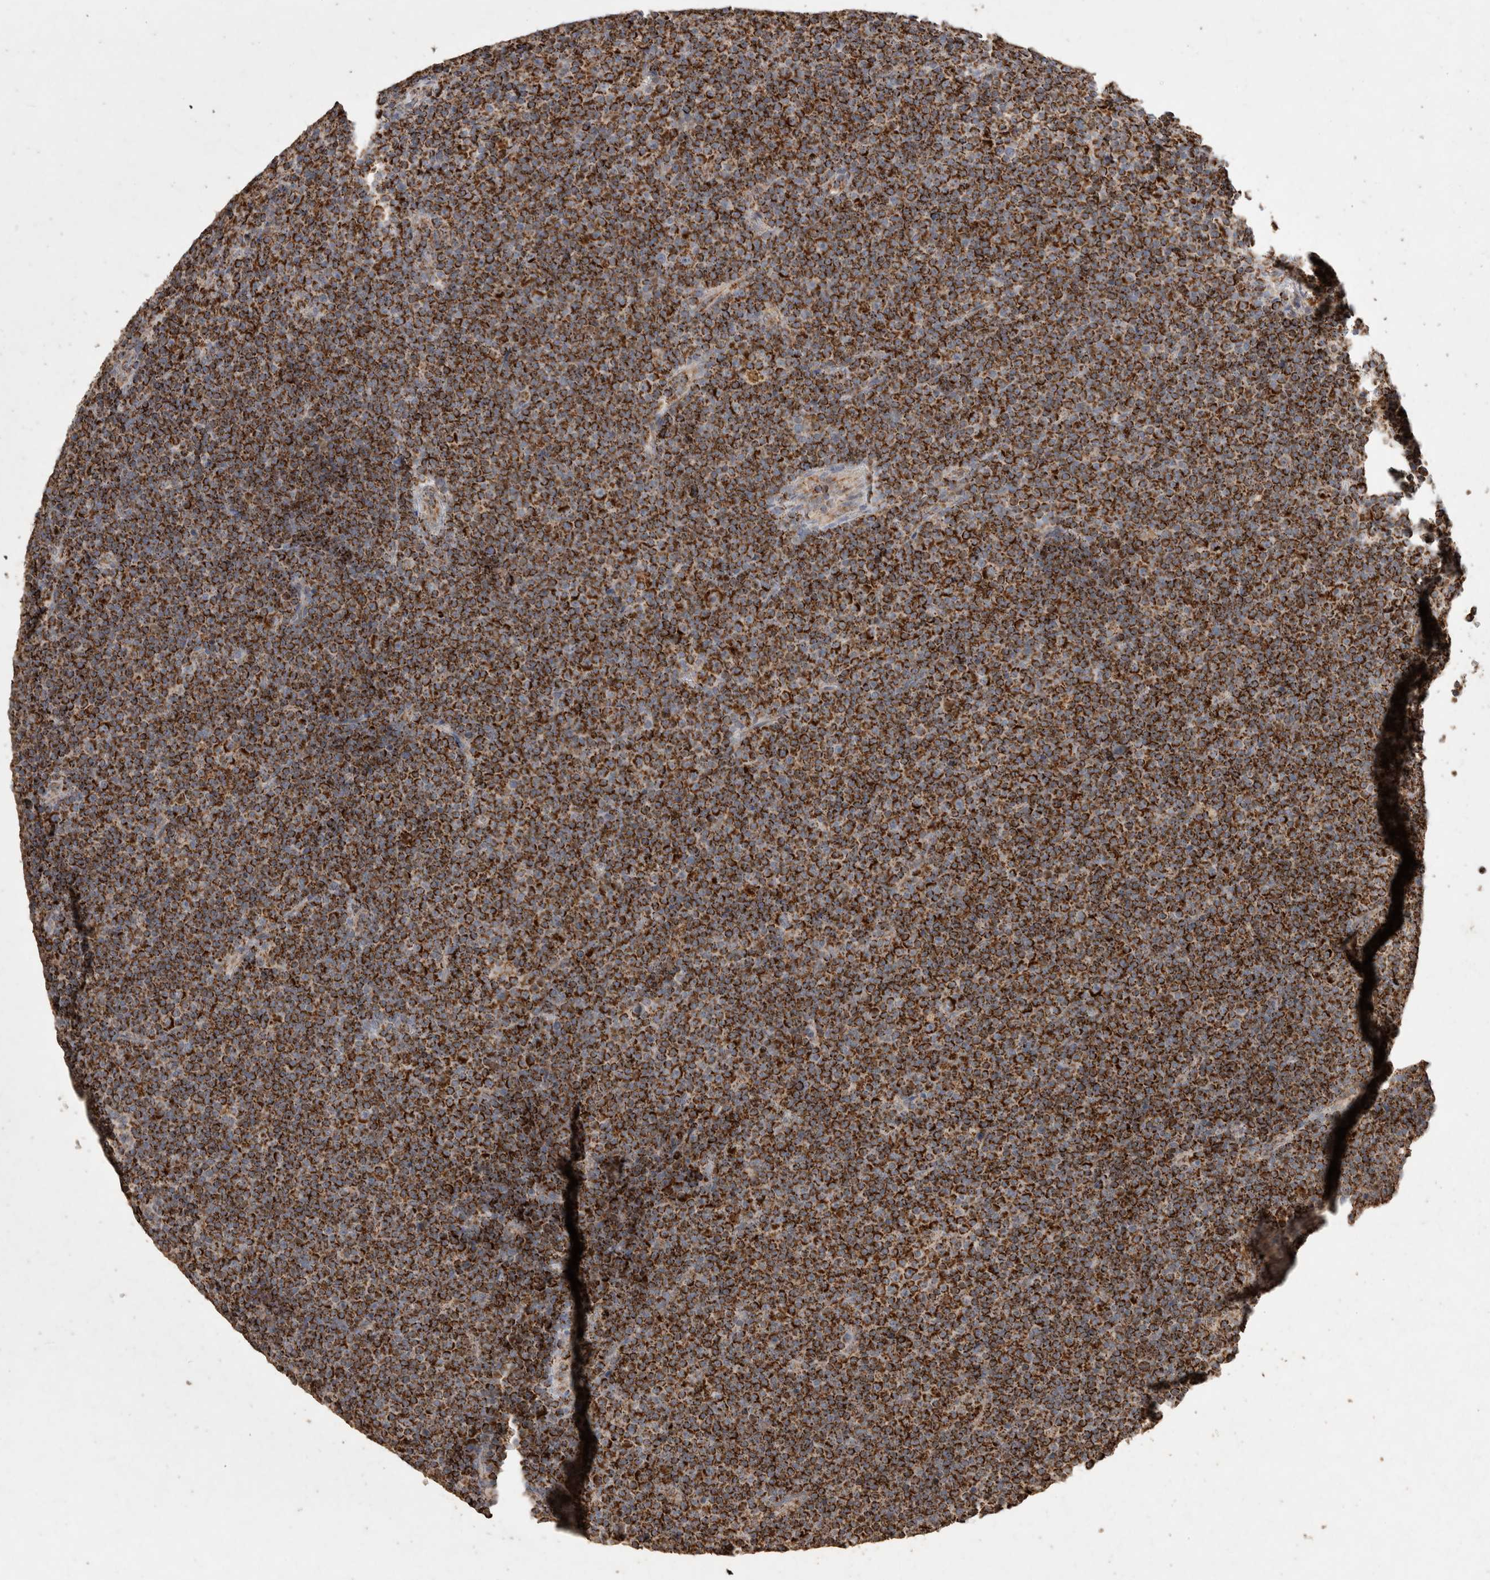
{"staining": {"intensity": "strong", "quantity": ">75%", "location": "cytoplasmic/membranous"}, "tissue": "lymphoma", "cell_type": "Tumor cells", "image_type": "cancer", "snomed": [{"axis": "morphology", "description": "Malignant lymphoma, non-Hodgkin's type, Low grade"}, {"axis": "topography", "description": "Lymph node"}], "caption": "Lymphoma stained for a protein (brown) reveals strong cytoplasmic/membranous positive staining in about >75% of tumor cells.", "gene": "ACADM", "patient": {"sex": "female", "age": 67}}